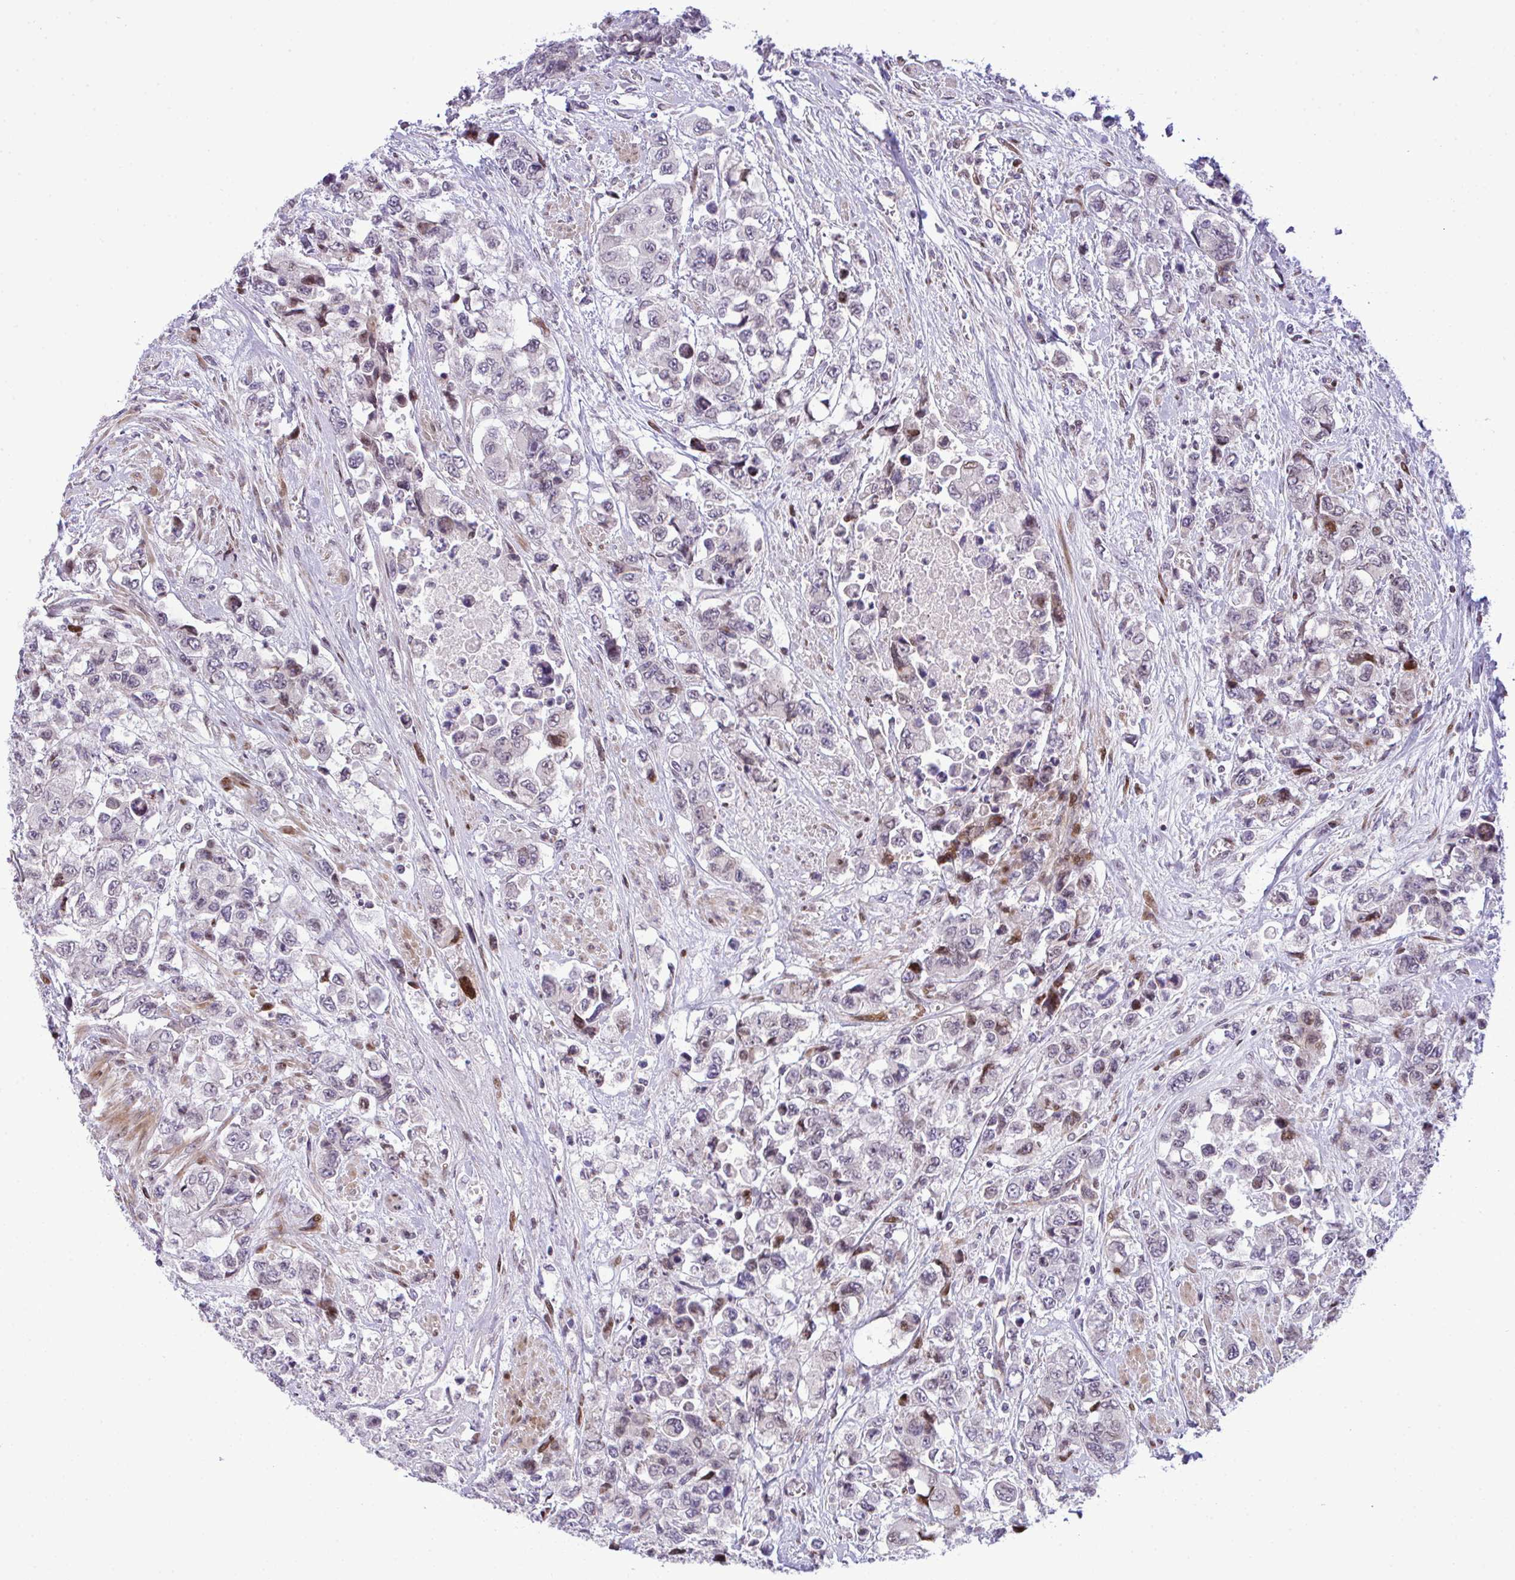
{"staining": {"intensity": "moderate", "quantity": "<25%", "location": "nuclear"}, "tissue": "urothelial cancer", "cell_type": "Tumor cells", "image_type": "cancer", "snomed": [{"axis": "morphology", "description": "Urothelial carcinoma, High grade"}, {"axis": "topography", "description": "Urinary bladder"}], "caption": "DAB (3,3'-diaminobenzidine) immunohistochemical staining of high-grade urothelial carcinoma displays moderate nuclear protein expression in approximately <25% of tumor cells.", "gene": "CASTOR2", "patient": {"sex": "female", "age": 78}}